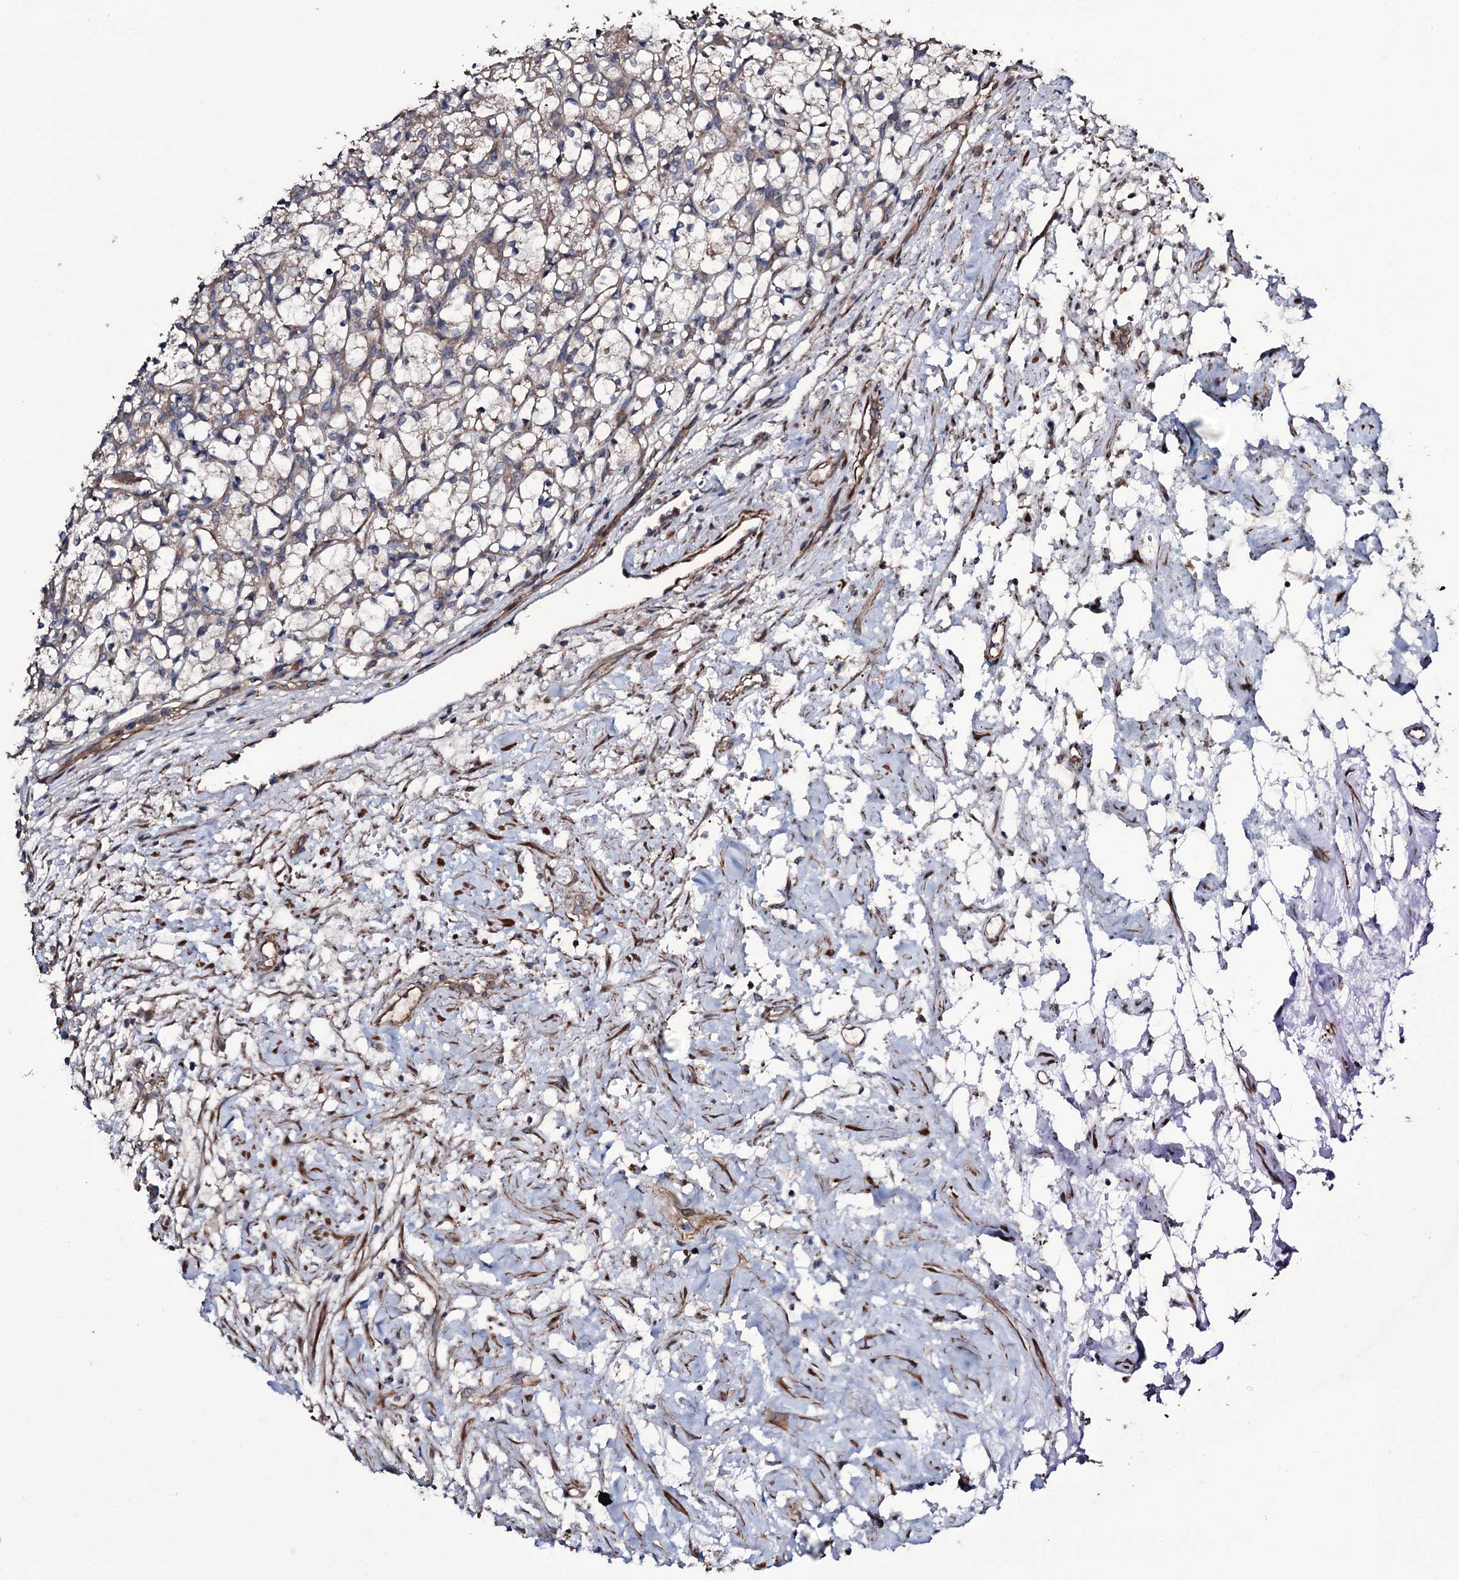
{"staining": {"intensity": "weak", "quantity": "<25%", "location": "cytoplasmic/membranous"}, "tissue": "renal cancer", "cell_type": "Tumor cells", "image_type": "cancer", "snomed": [{"axis": "morphology", "description": "Adenocarcinoma, NOS"}, {"axis": "topography", "description": "Kidney"}], "caption": "Immunohistochemistry (IHC) photomicrograph of renal cancer stained for a protein (brown), which exhibits no positivity in tumor cells.", "gene": "WIPF3", "patient": {"sex": "female", "age": 69}}